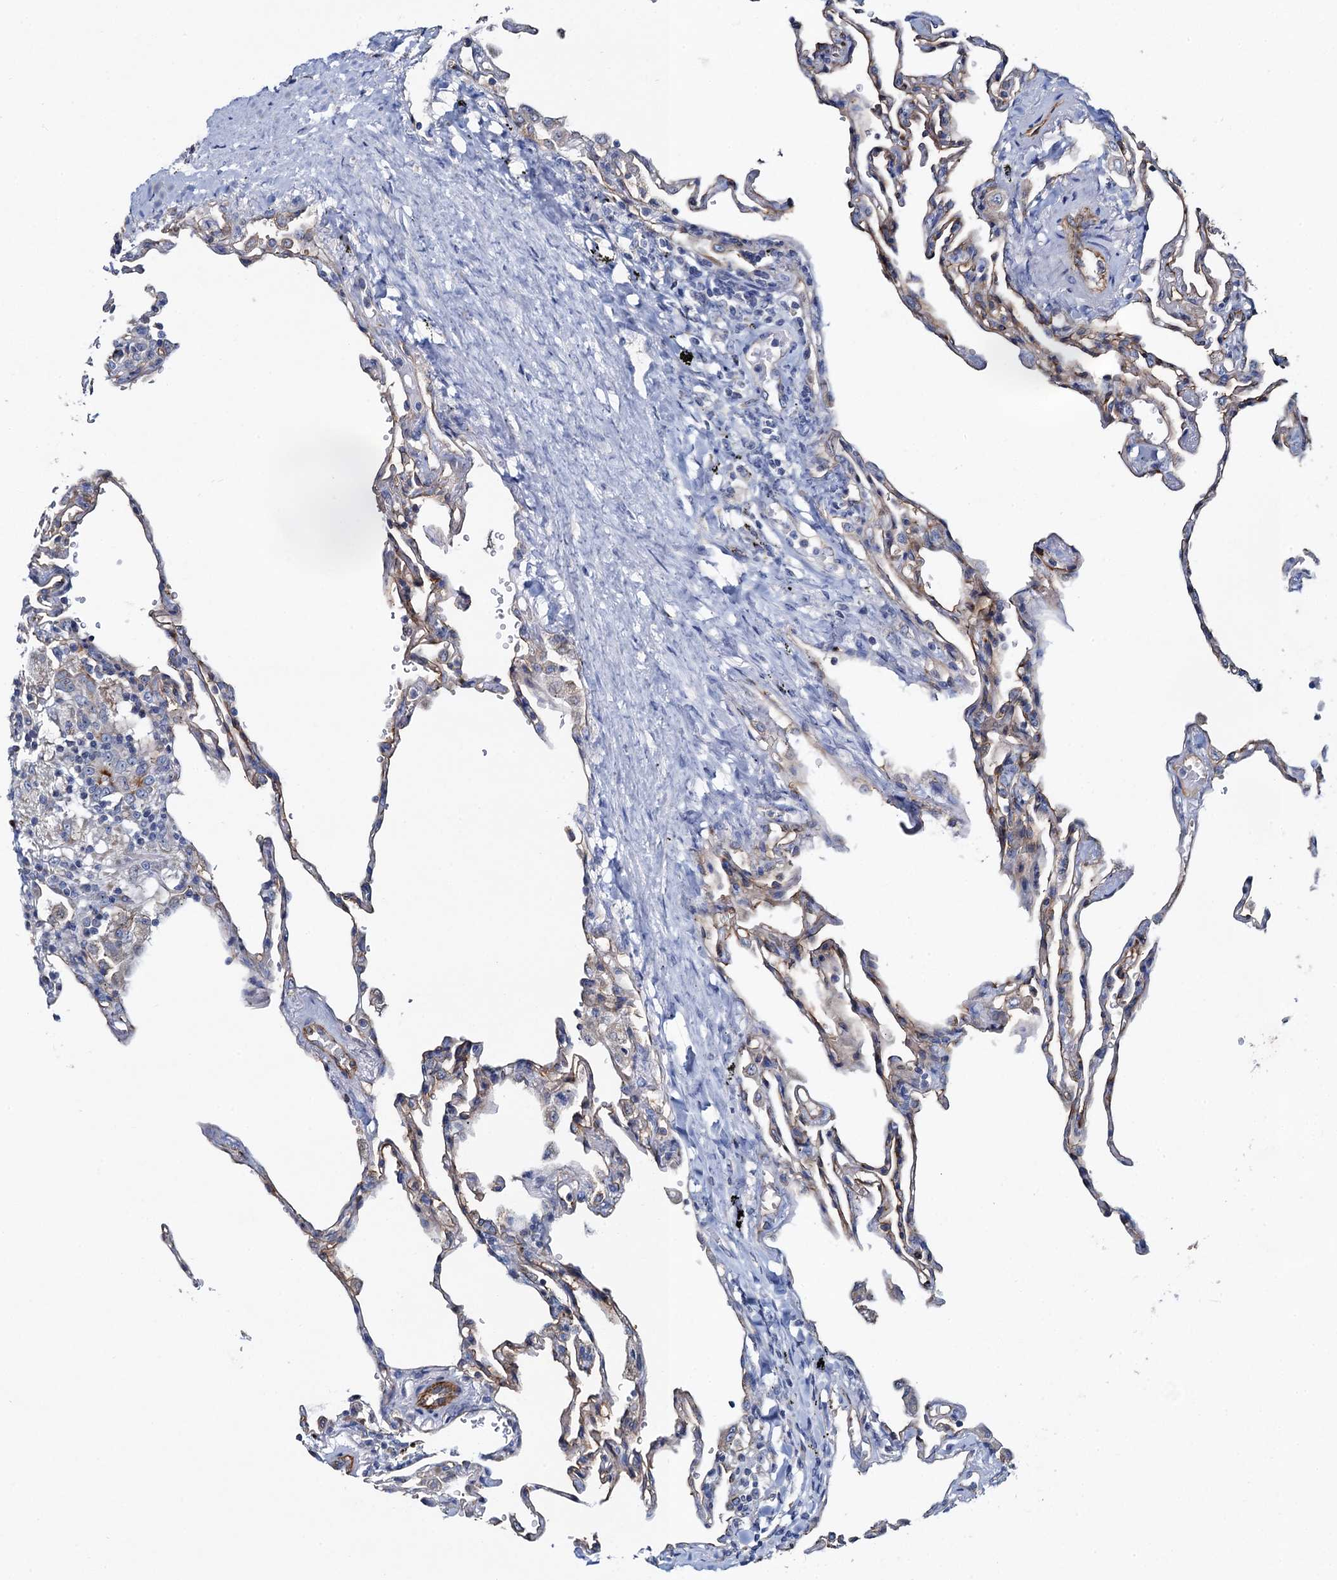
{"staining": {"intensity": "weak", "quantity": "25%-75%", "location": "cytoplasmic/membranous"}, "tissue": "lung", "cell_type": "Alveolar cells", "image_type": "normal", "snomed": [{"axis": "morphology", "description": "Normal tissue, NOS"}, {"axis": "topography", "description": "Lung"}], "caption": "DAB immunohistochemical staining of benign lung reveals weak cytoplasmic/membranous protein expression in about 25%-75% of alveolar cells.", "gene": "PLLP", "patient": {"sex": "male", "age": 59}}